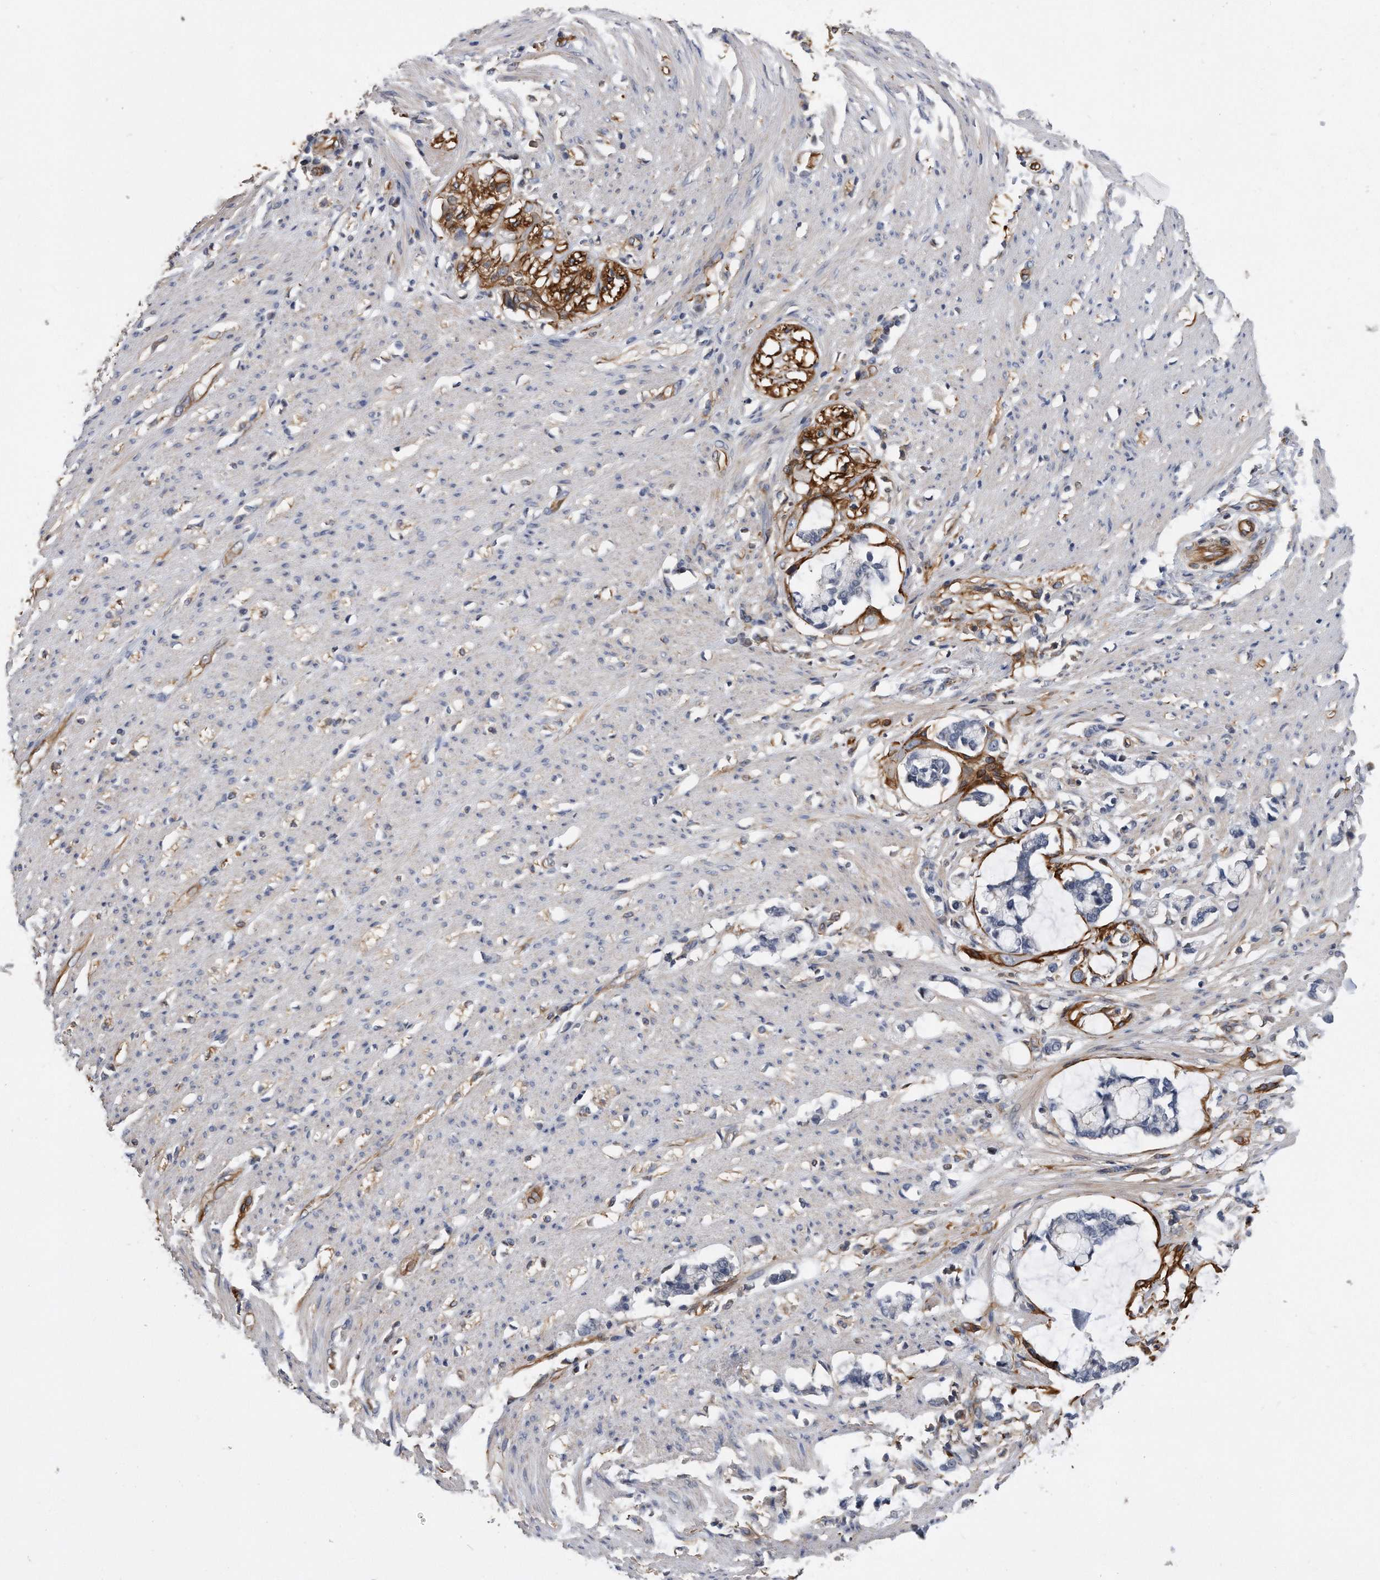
{"staining": {"intensity": "weak", "quantity": "25%-75%", "location": "cytoplasmic/membranous"}, "tissue": "smooth muscle", "cell_type": "Smooth muscle cells", "image_type": "normal", "snomed": [{"axis": "morphology", "description": "Normal tissue, NOS"}, {"axis": "morphology", "description": "Adenocarcinoma, NOS"}, {"axis": "topography", "description": "Colon"}, {"axis": "topography", "description": "Peripheral nerve tissue"}], "caption": "Smooth muscle stained with DAB (3,3'-diaminobenzidine) immunohistochemistry reveals low levels of weak cytoplasmic/membranous staining in about 25%-75% of smooth muscle cells. (Brightfield microscopy of DAB IHC at high magnification).", "gene": "GPC1", "patient": {"sex": "male", "age": 14}}